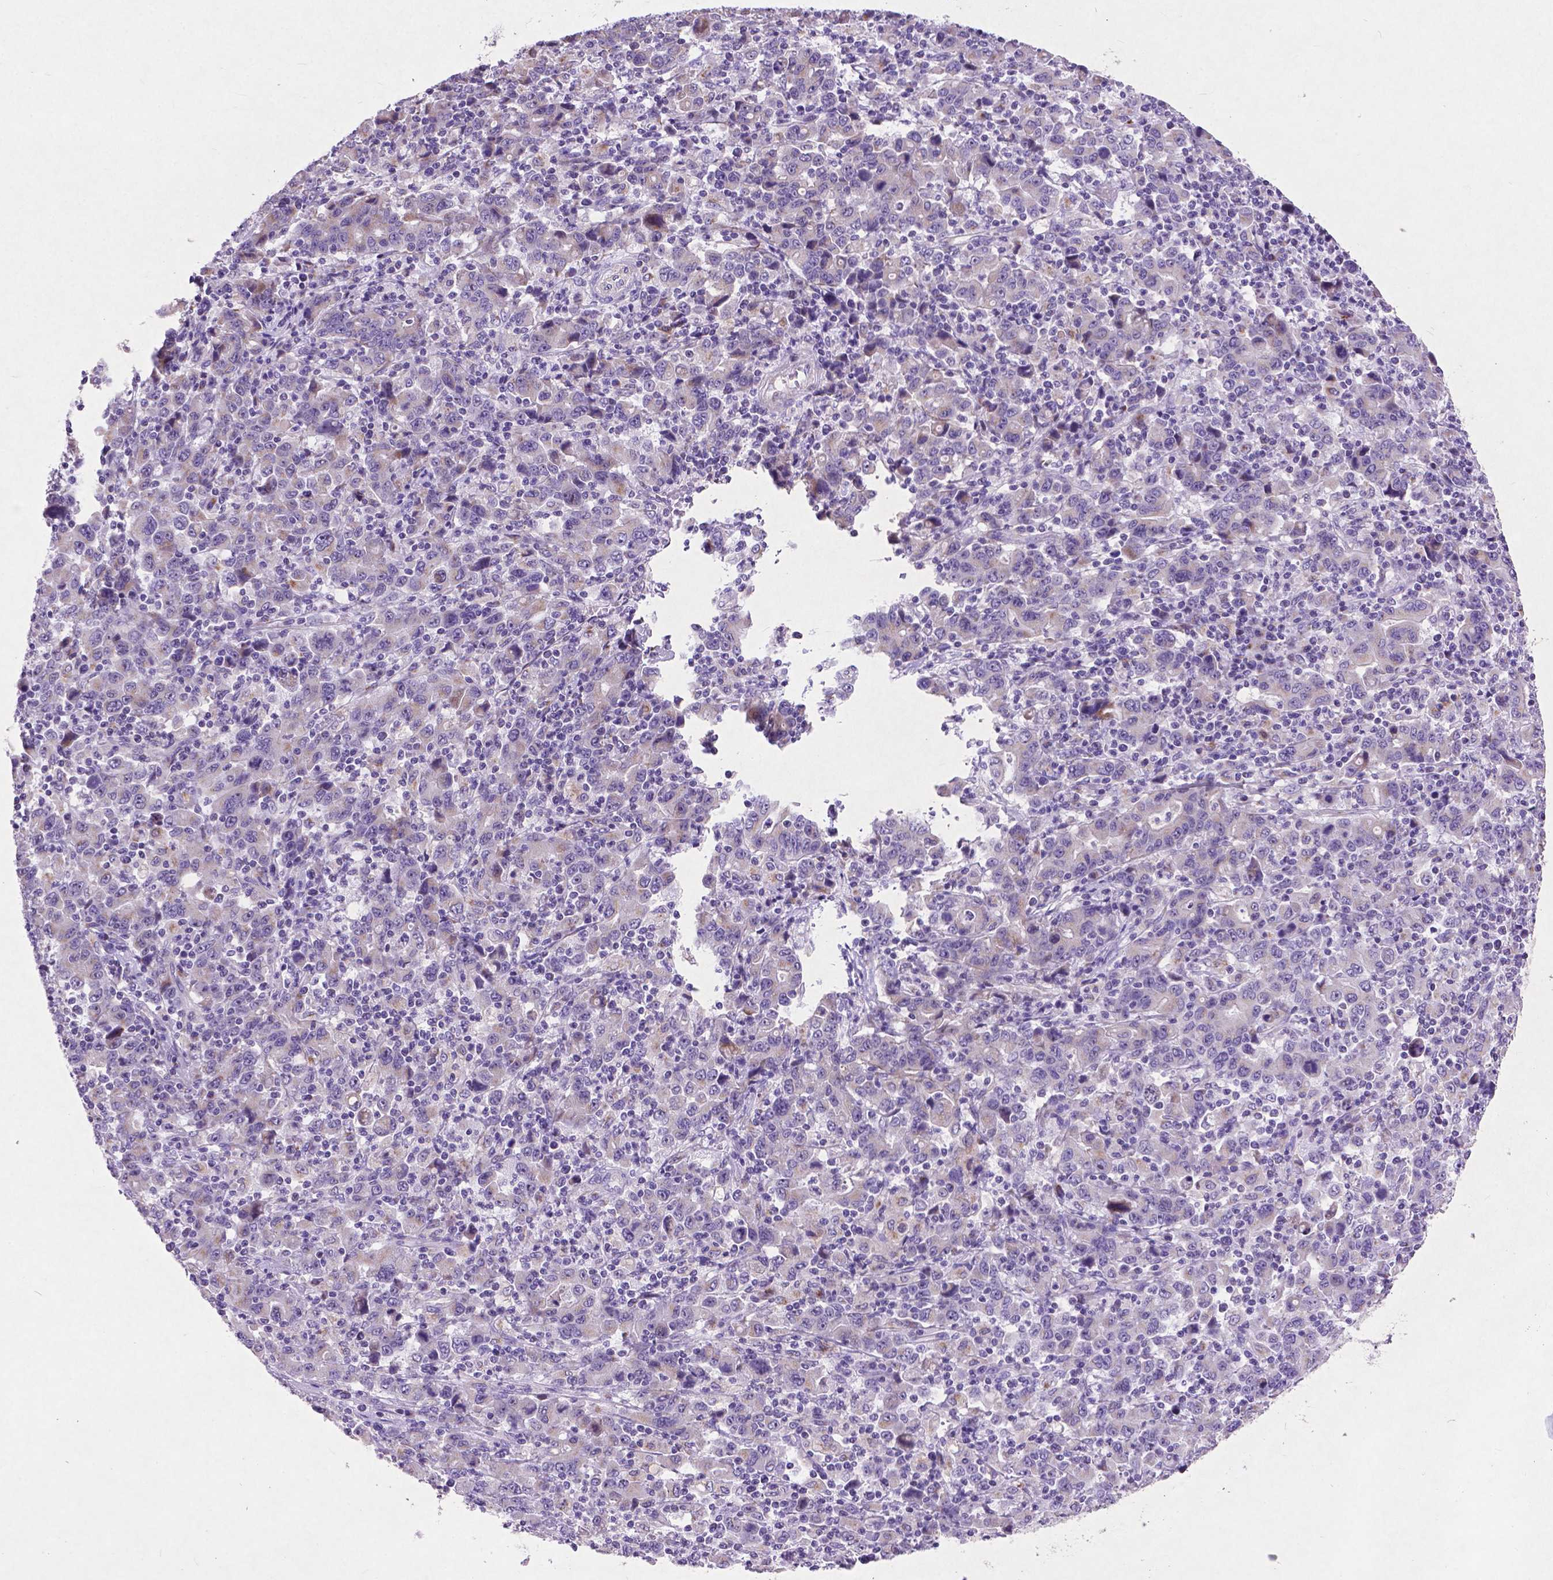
{"staining": {"intensity": "weak", "quantity": "25%-75%", "location": "cytoplasmic/membranous"}, "tissue": "stomach cancer", "cell_type": "Tumor cells", "image_type": "cancer", "snomed": [{"axis": "morphology", "description": "Adenocarcinoma, NOS"}, {"axis": "topography", "description": "Stomach, upper"}], "caption": "This image demonstrates stomach cancer stained with IHC to label a protein in brown. The cytoplasmic/membranous of tumor cells show weak positivity for the protein. Nuclei are counter-stained blue.", "gene": "ATG4D", "patient": {"sex": "male", "age": 69}}